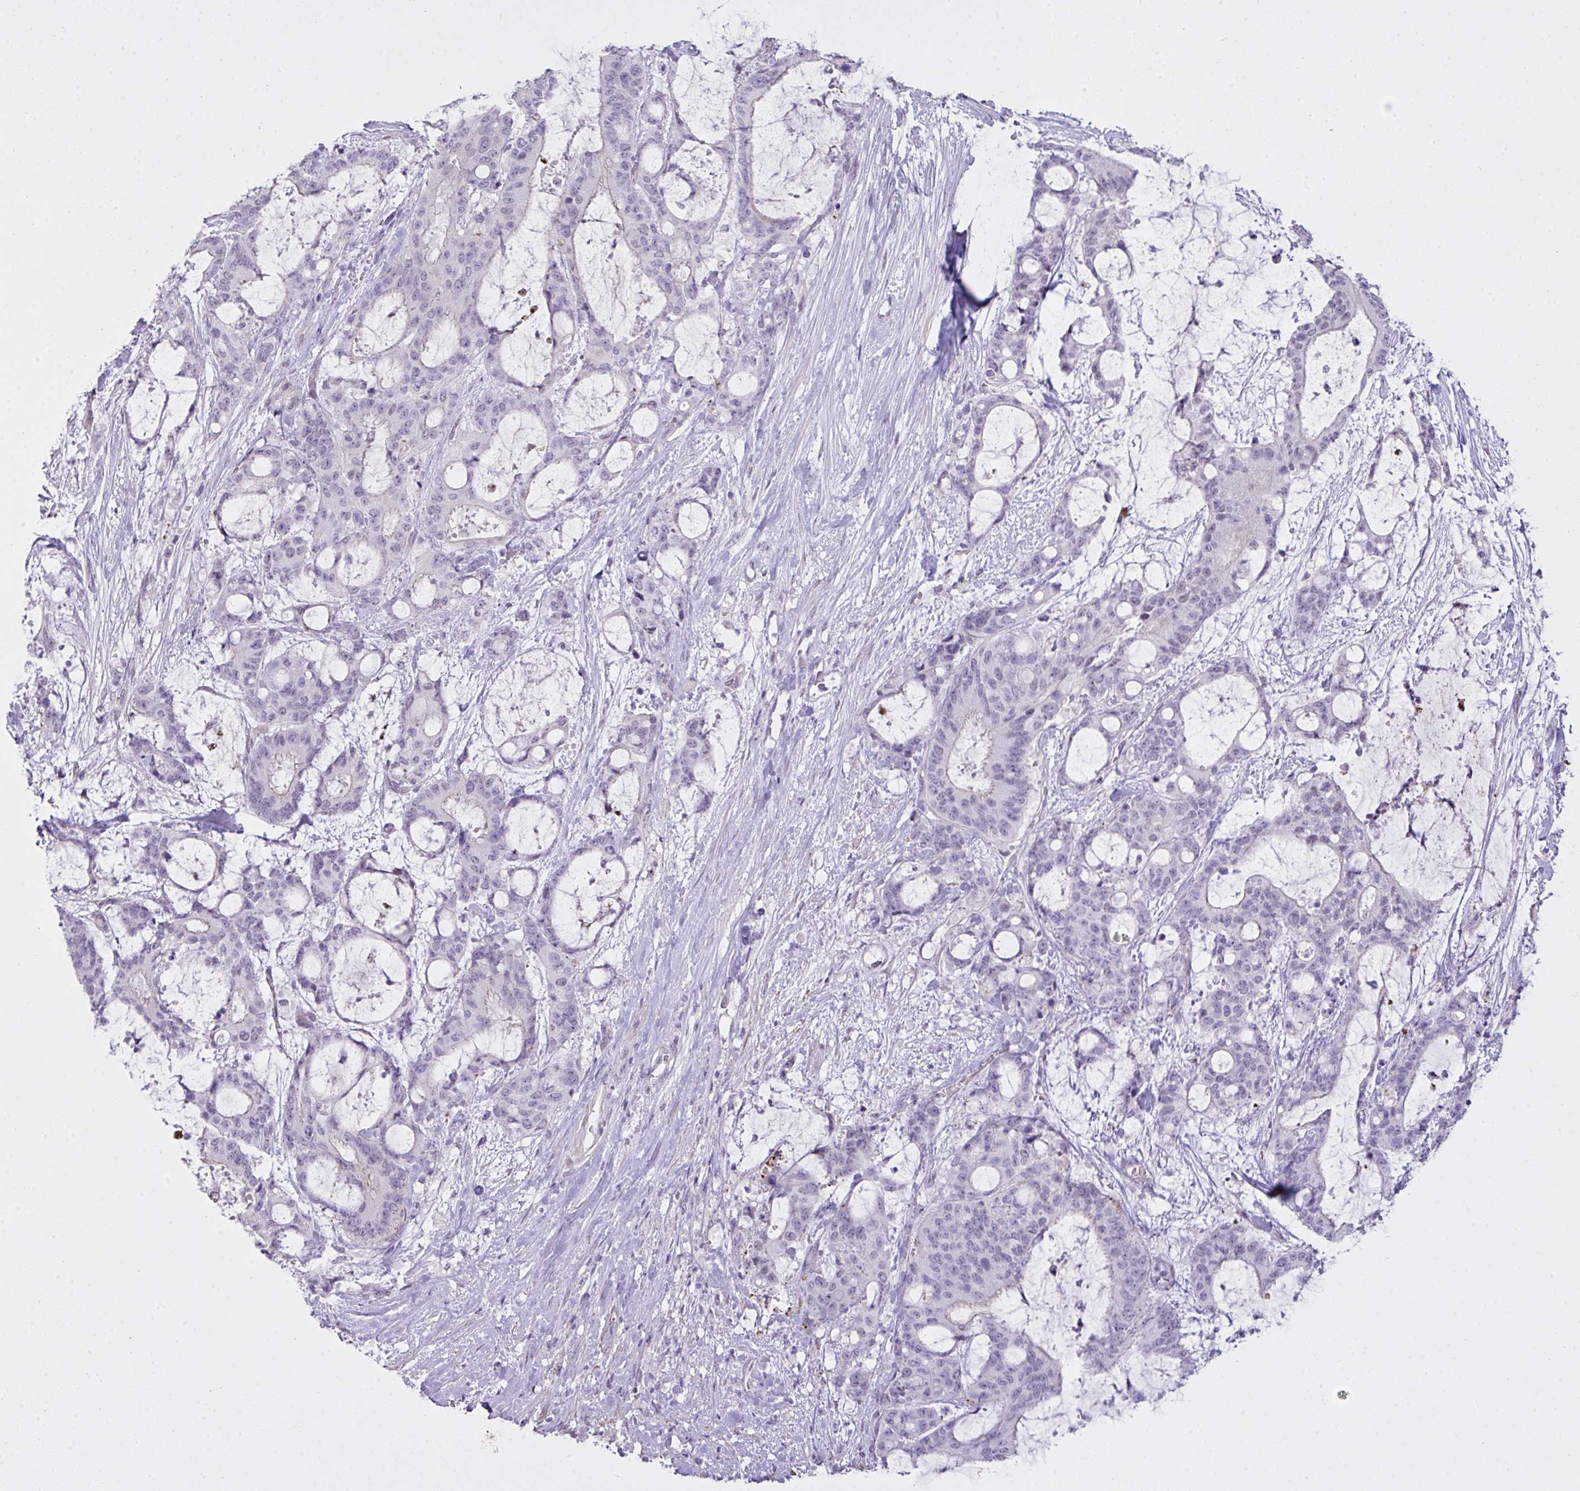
{"staining": {"intensity": "negative", "quantity": "none", "location": "none"}, "tissue": "liver cancer", "cell_type": "Tumor cells", "image_type": "cancer", "snomed": [{"axis": "morphology", "description": "Normal tissue, NOS"}, {"axis": "morphology", "description": "Cholangiocarcinoma"}, {"axis": "topography", "description": "Liver"}, {"axis": "topography", "description": "Peripheral nerve tissue"}], "caption": "Immunohistochemical staining of human liver cancer demonstrates no significant staining in tumor cells.", "gene": "ZNF688", "patient": {"sex": "female", "age": 73}}